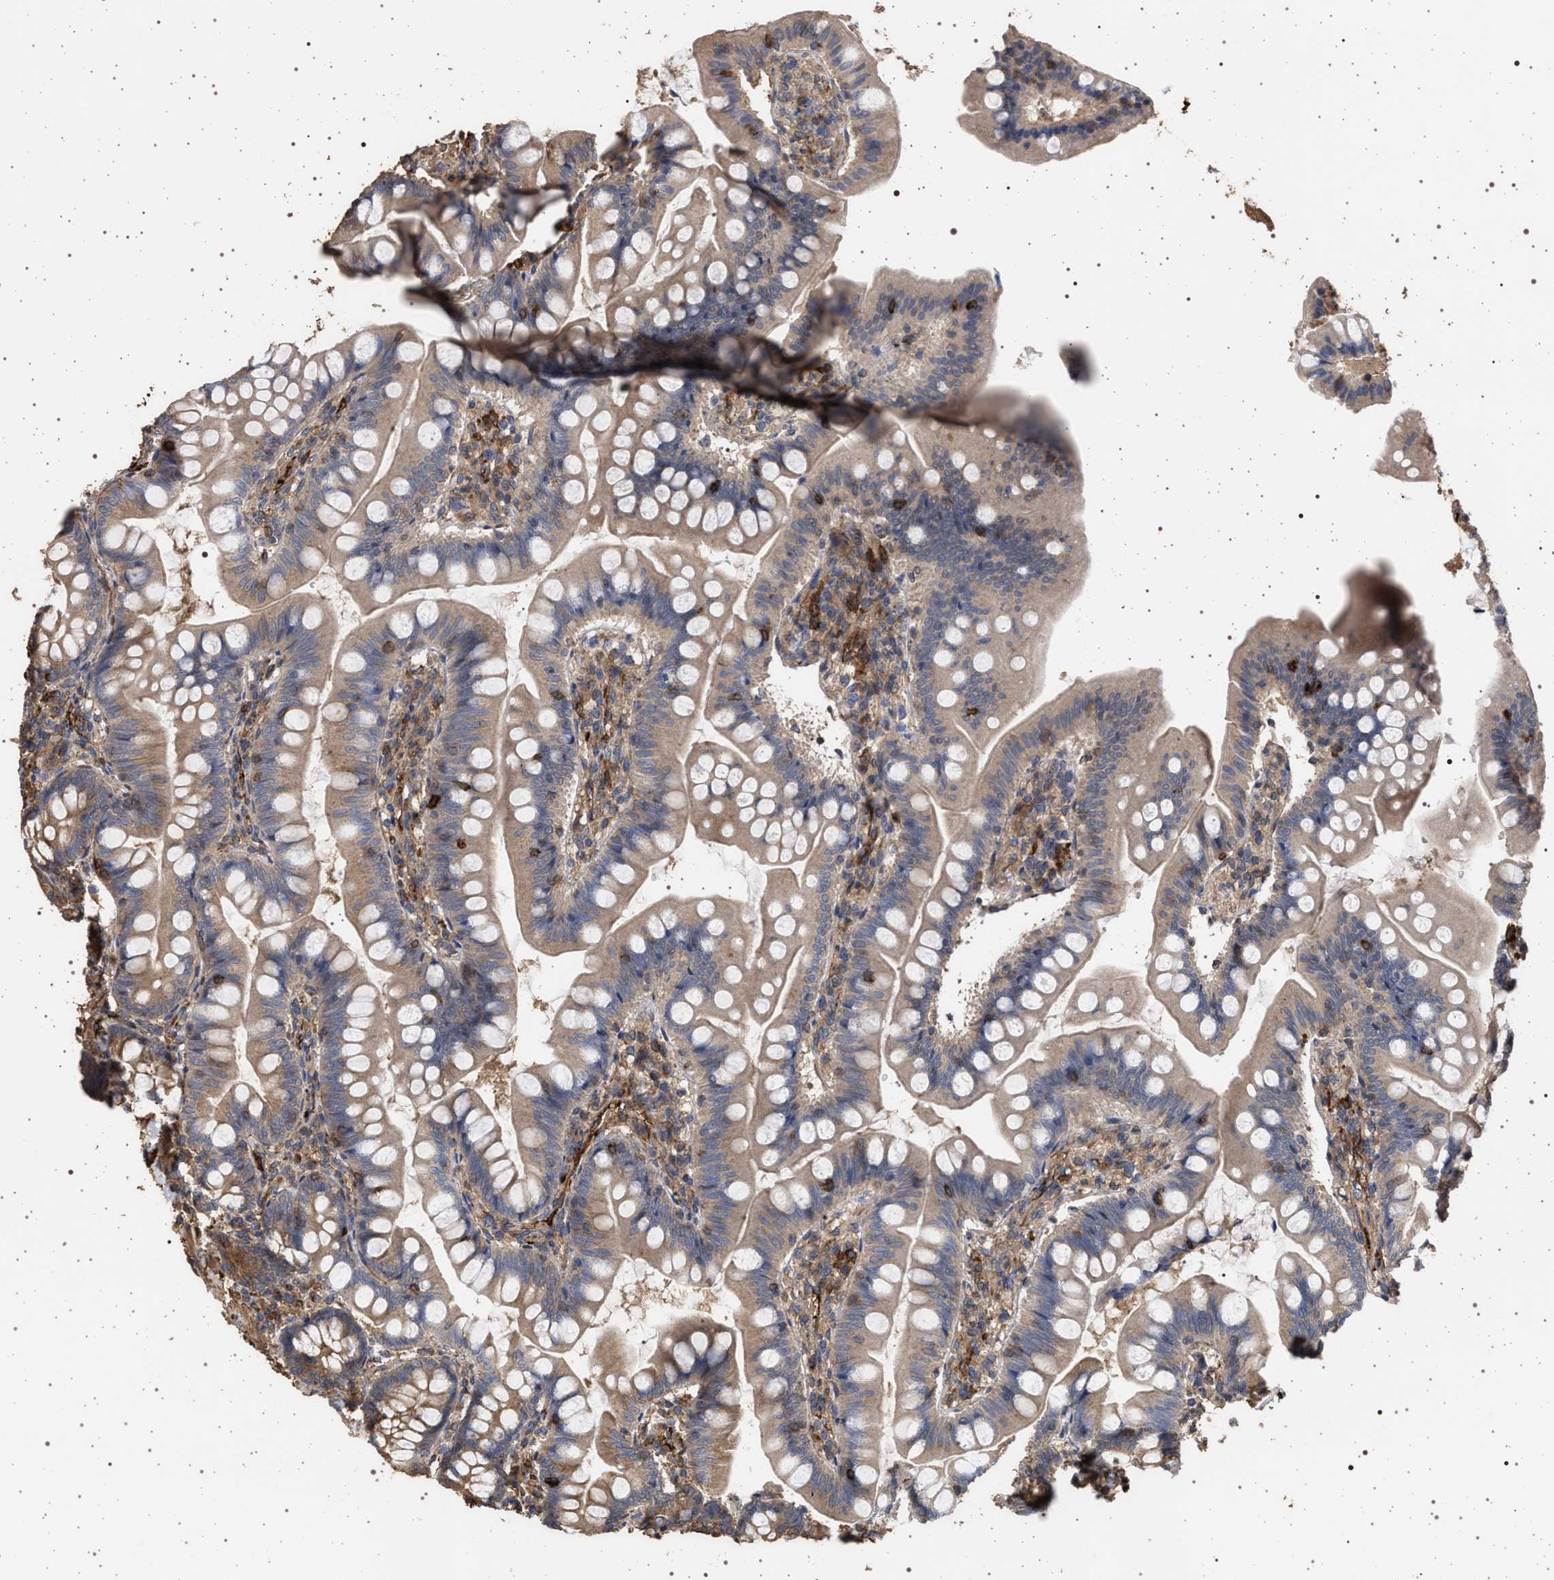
{"staining": {"intensity": "strong", "quantity": ">75%", "location": "cytoplasmic/membranous"}, "tissue": "small intestine", "cell_type": "Glandular cells", "image_type": "normal", "snomed": [{"axis": "morphology", "description": "Normal tissue, NOS"}, {"axis": "topography", "description": "Small intestine"}], "caption": "About >75% of glandular cells in unremarkable small intestine reveal strong cytoplasmic/membranous protein staining as visualized by brown immunohistochemical staining.", "gene": "IFT20", "patient": {"sex": "male", "age": 7}}